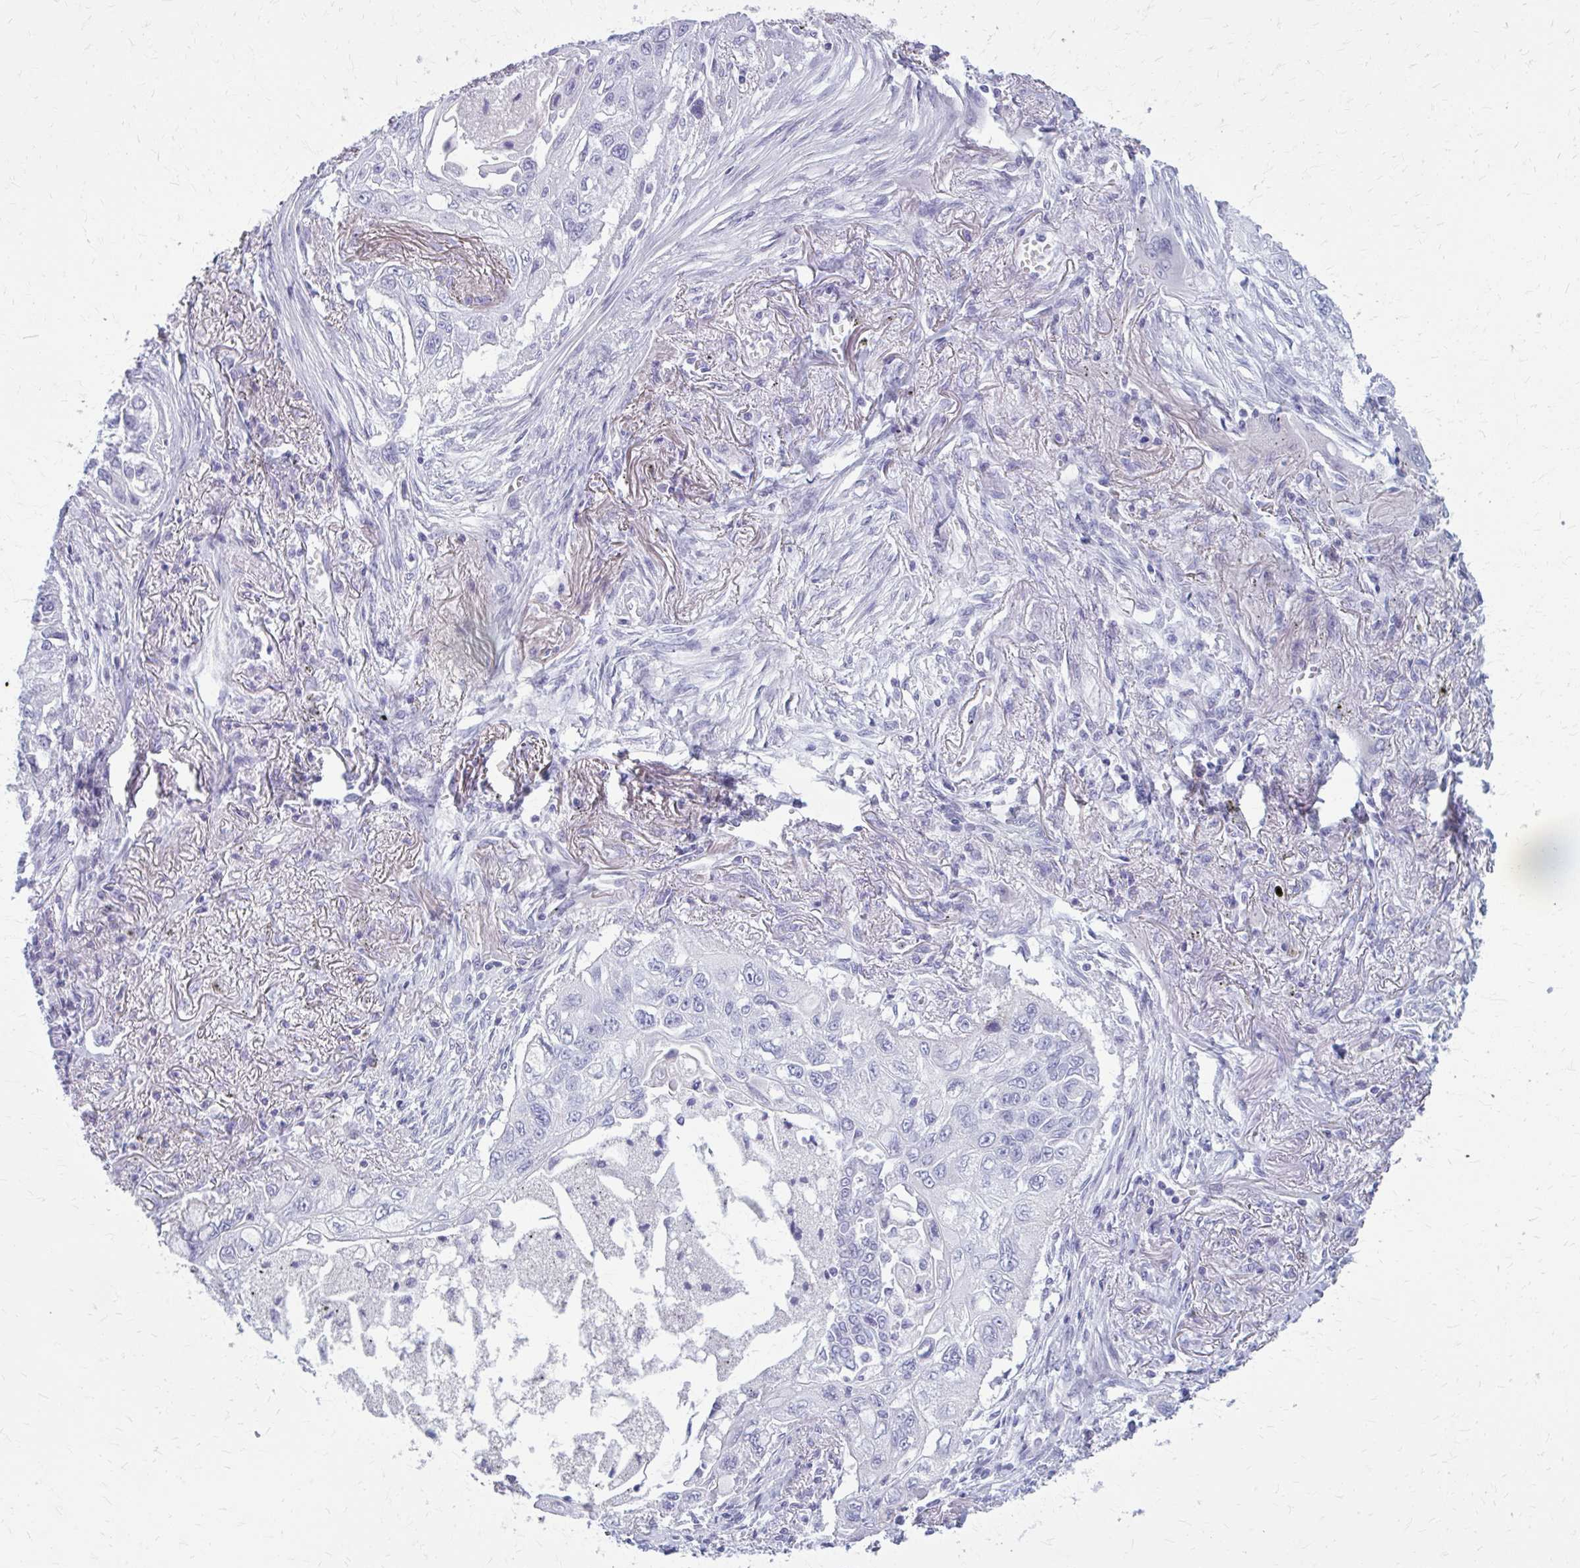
{"staining": {"intensity": "negative", "quantity": "none", "location": "none"}, "tissue": "lung cancer", "cell_type": "Tumor cells", "image_type": "cancer", "snomed": [{"axis": "morphology", "description": "Squamous cell carcinoma, NOS"}, {"axis": "topography", "description": "Lung"}], "caption": "DAB (3,3'-diaminobenzidine) immunohistochemical staining of lung cancer (squamous cell carcinoma) demonstrates no significant staining in tumor cells. The staining was performed using DAB to visualize the protein expression in brown, while the nuclei were stained in blue with hematoxylin (Magnification: 20x).", "gene": "CASQ2", "patient": {"sex": "male", "age": 75}}